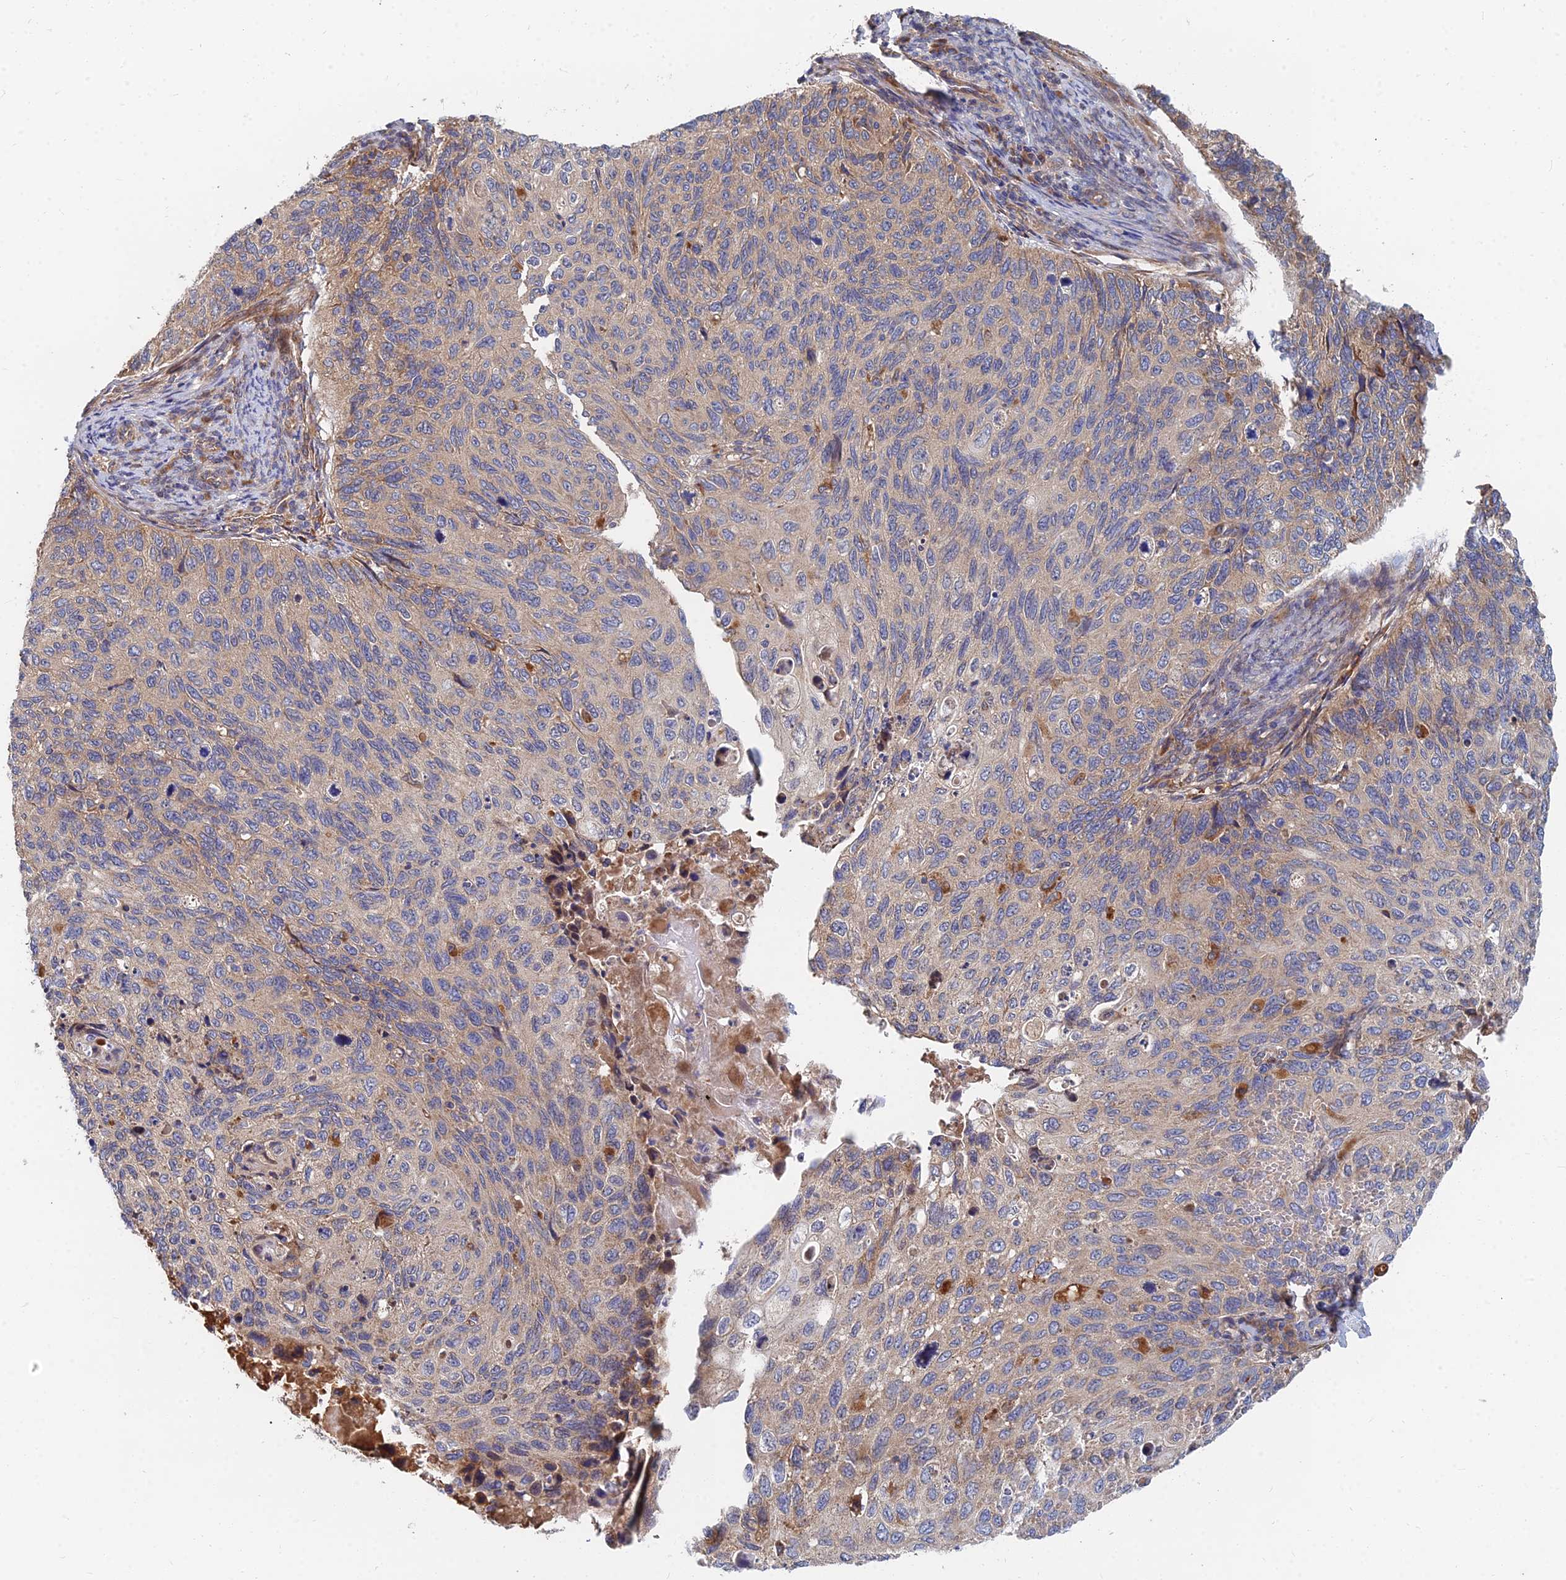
{"staining": {"intensity": "weak", "quantity": "25%-75%", "location": "cytoplasmic/membranous"}, "tissue": "cervical cancer", "cell_type": "Tumor cells", "image_type": "cancer", "snomed": [{"axis": "morphology", "description": "Squamous cell carcinoma, NOS"}, {"axis": "topography", "description": "Cervix"}], "caption": "There is low levels of weak cytoplasmic/membranous positivity in tumor cells of cervical cancer, as demonstrated by immunohistochemical staining (brown color).", "gene": "CCZ1", "patient": {"sex": "female", "age": 70}}